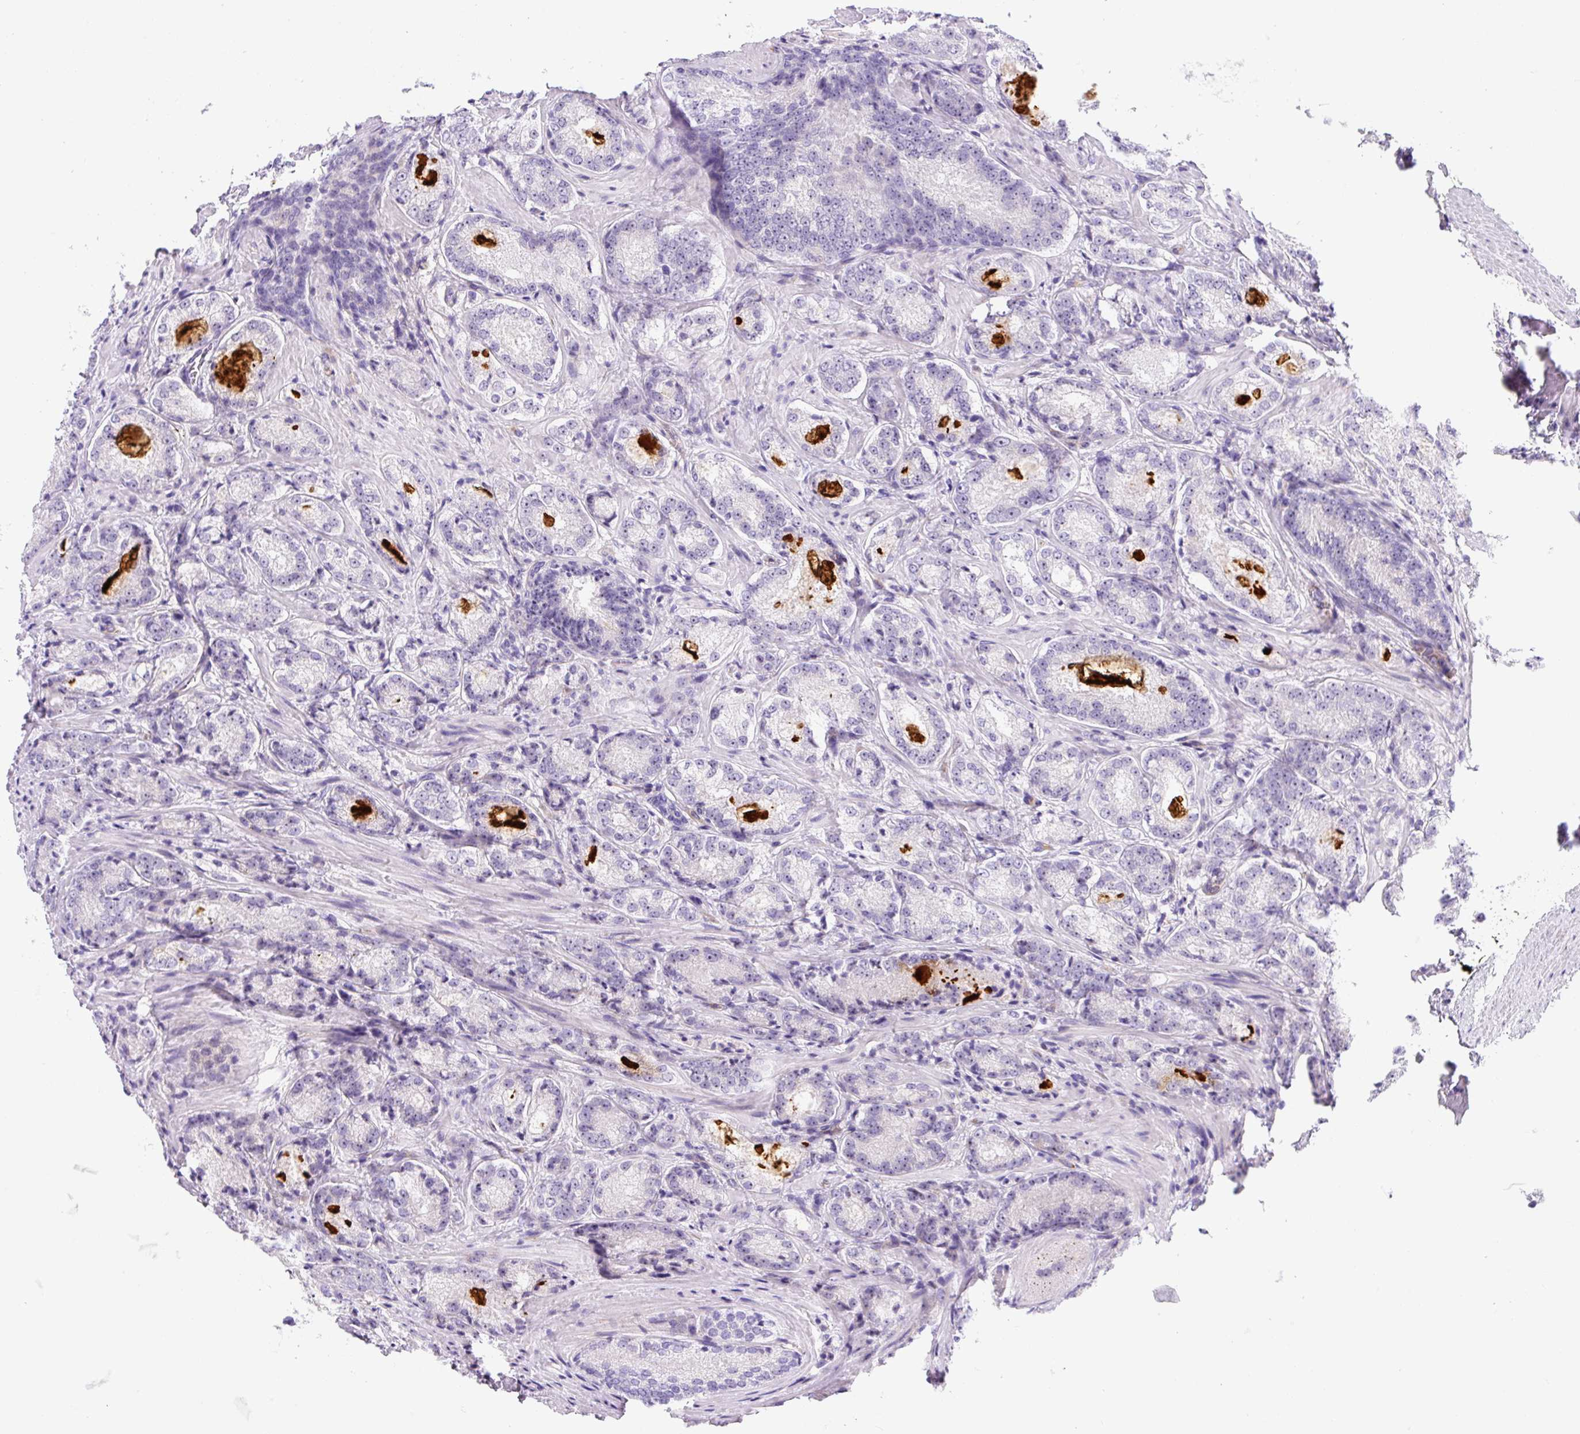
{"staining": {"intensity": "negative", "quantity": "none", "location": "none"}, "tissue": "prostate cancer", "cell_type": "Tumor cells", "image_type": "cancer", "snomed": [{"axis": "morphology", "description": "Adenocarcinoma, Low grade"}, {"axis": "topography", "description": "Prostate"}], "caption": "Prostate cancer (adenocarcinoma (low-grade)) was stained to show a protein in brown. There is no significant expression in tumor cells.", "gene": "ASB4", "patient": {"sex": "male", "age": 74}}